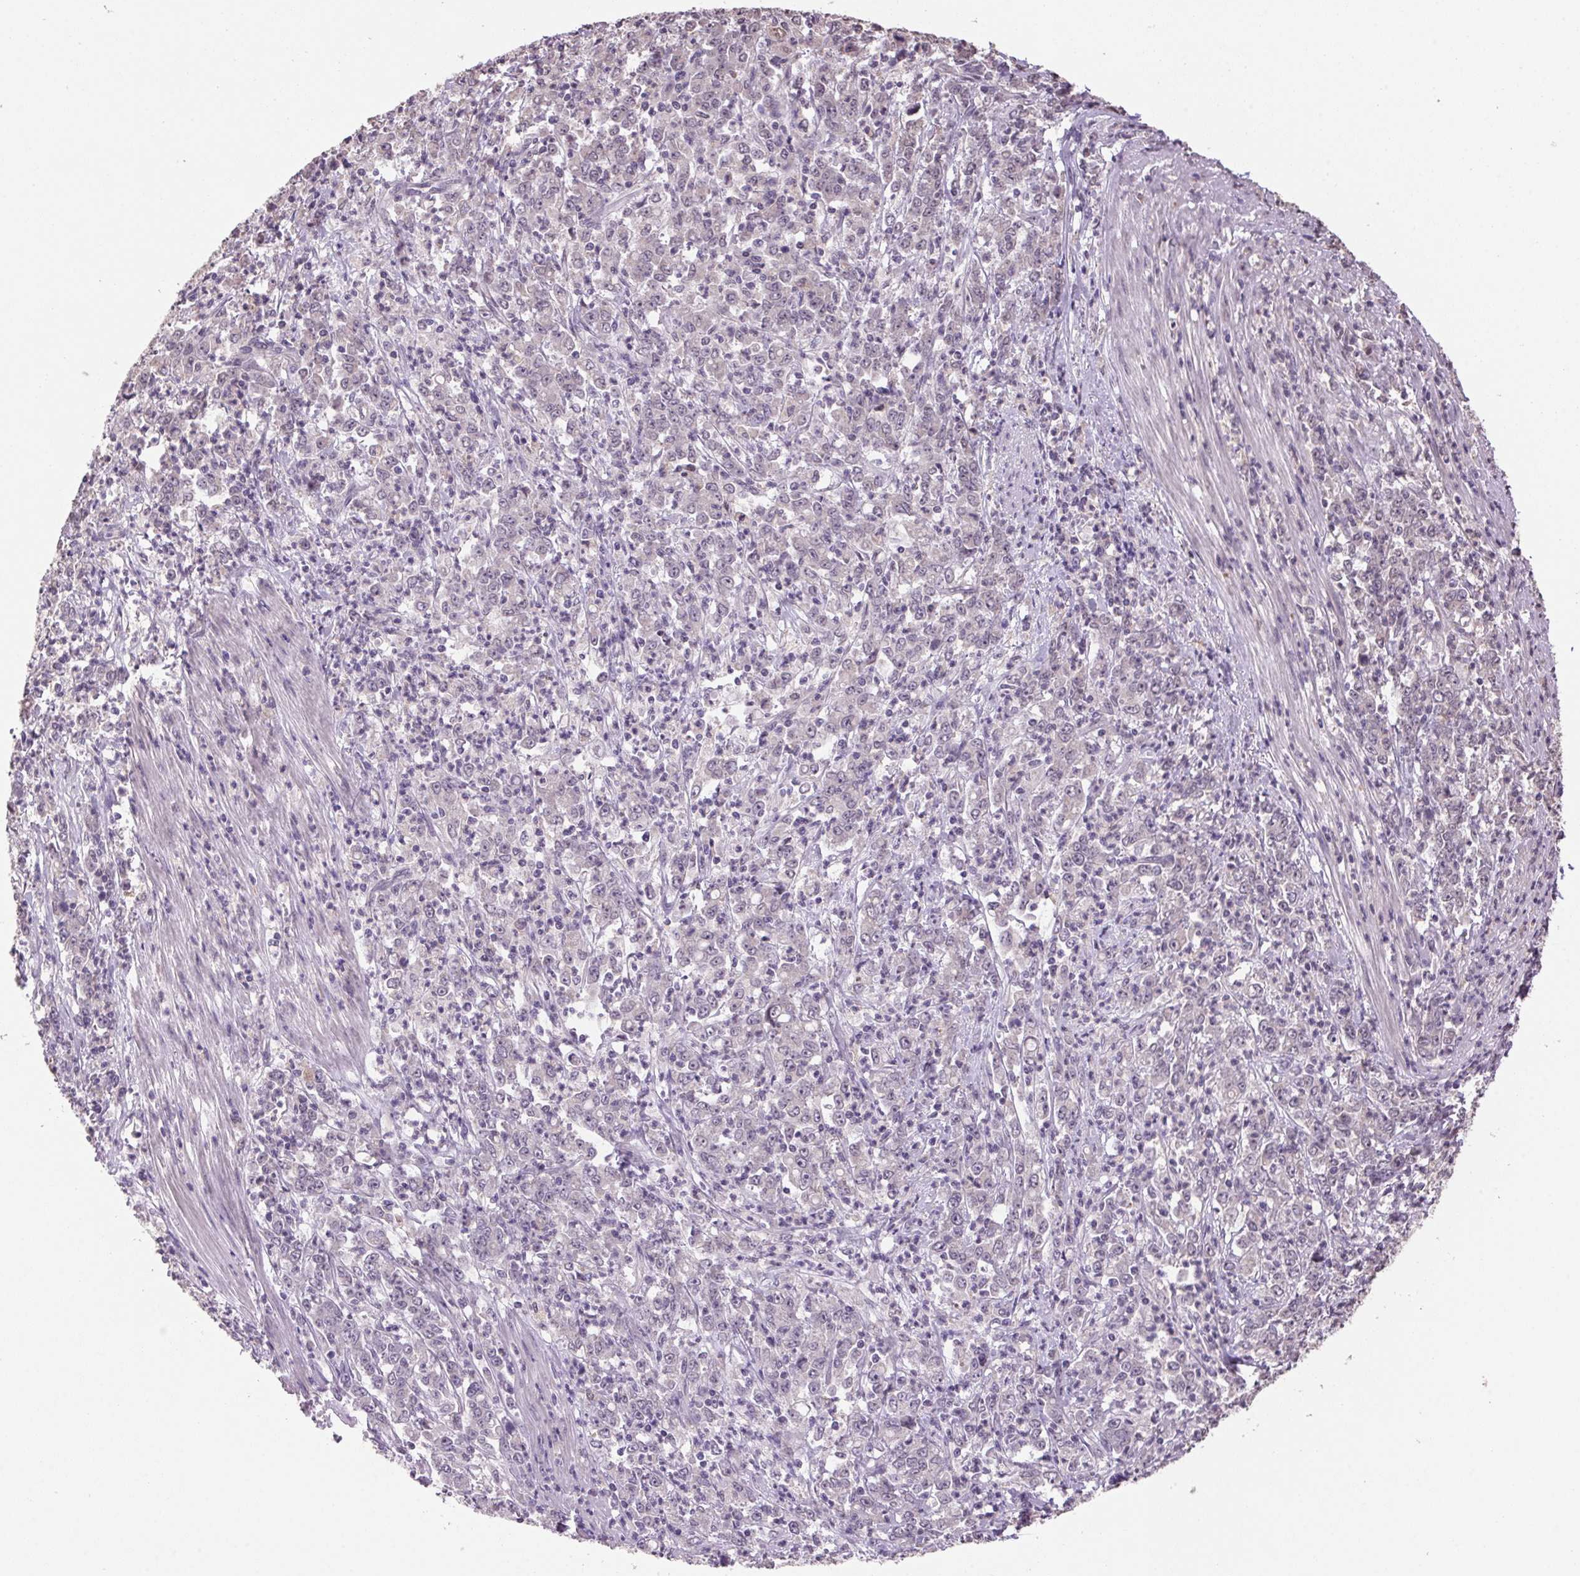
{"staining": {"intensity": "negative", "quantity": "none", "location": "none"}, "tissue": "stomach cancer", "cell_type": "Tumor cells", "image_type": "cancer", "snomed": [{"axis": "morphology", "description": "Adenocarcinoma, NOS"}, {"axis": "topography", "description": "Stomach, lower"}], "caption": "Stomach cancer (adenocarcinoma) was stained to show a protein in brown. There is no significant expression in tumor cells. (IHC, brightfield microscopy, high magnification).", "gene": "VWA3B", "patient": {"sex": "female", "age": 71}}